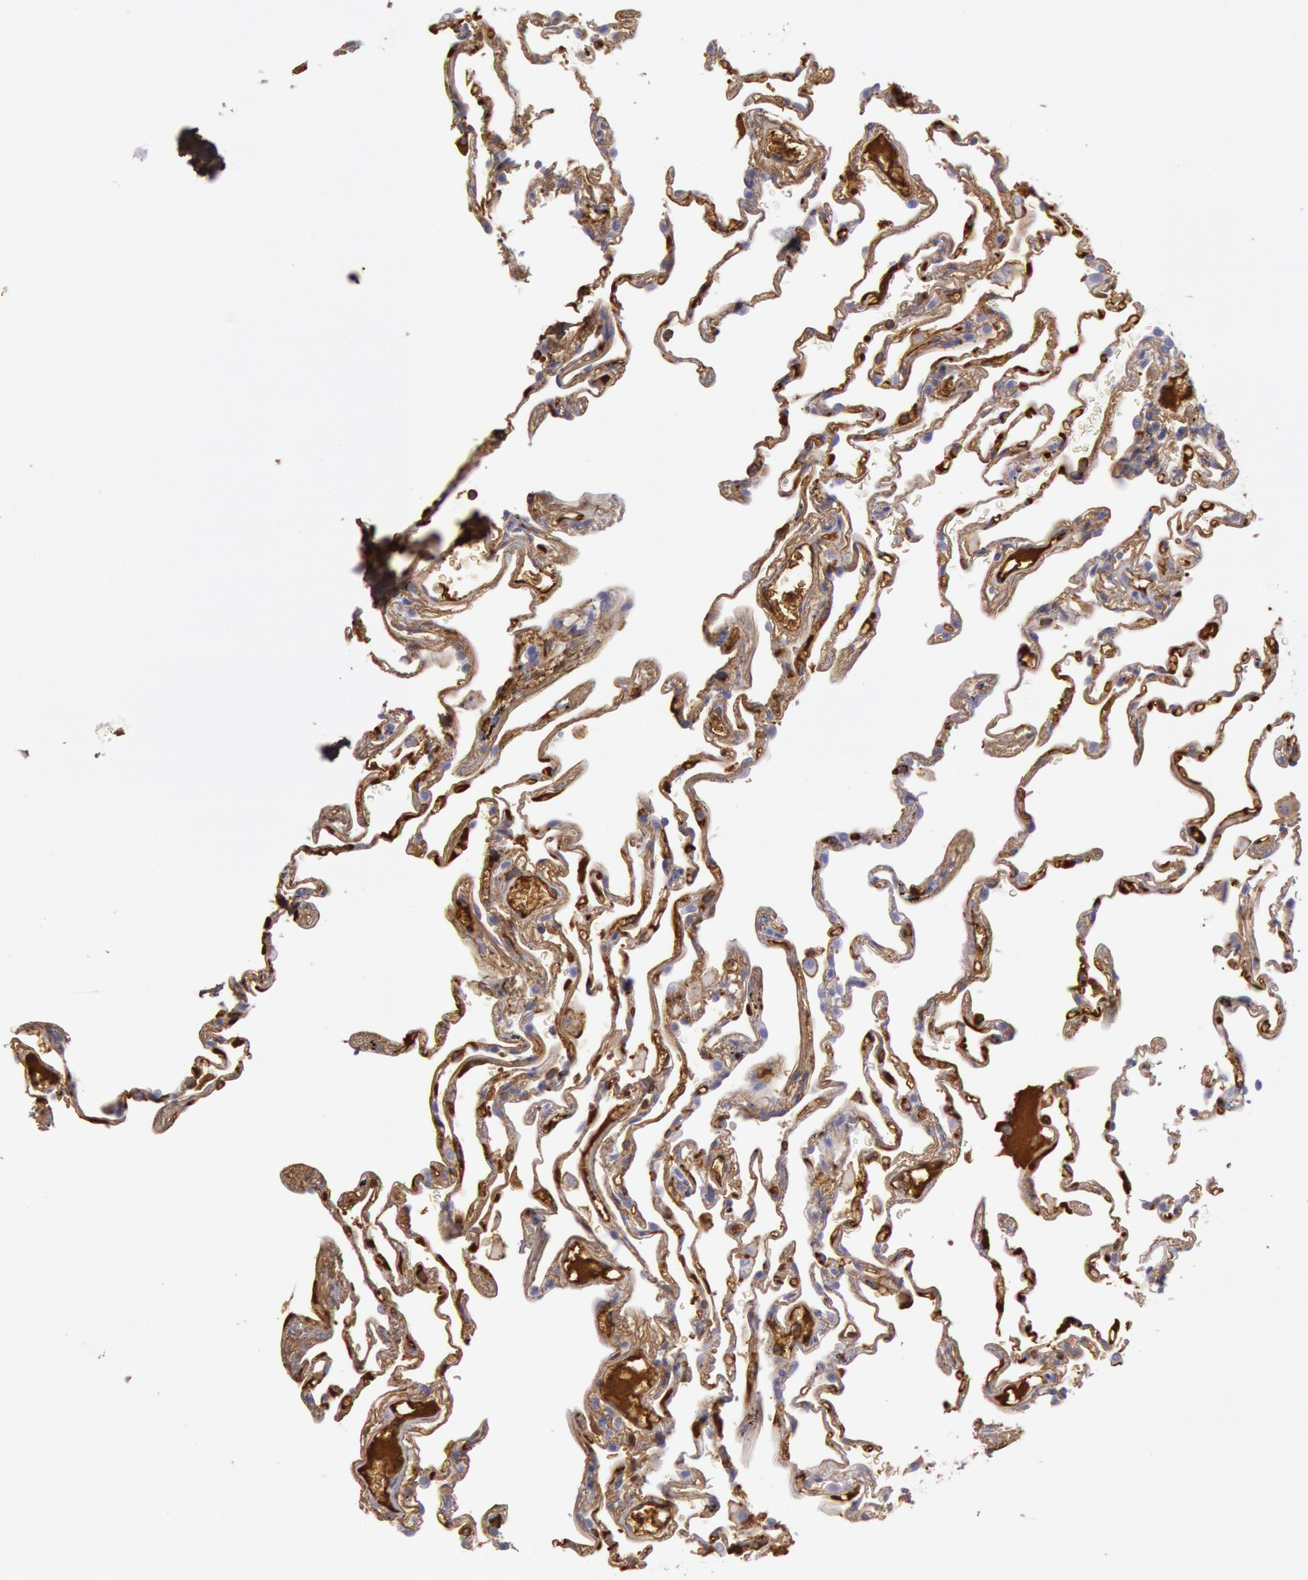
{"staining": {"intensity": "moderate", "quantity": ">75%", "location": "cytoplasmic/membranous"}, "tissue": "lung", "cell_type": "Alveolar cells", "image_type": "normal", "snomed": [{"axis": "morphology", "description": "Normal tissue, NOS"}, {"axis": "morphology", "description": "Inflammation, NOS"}, {"axis": "topography", "description": "Lung"}], "caption": "Protein staining of benign lung exhibits moderate cytoplasmic/membranous staining in about >75% of alveolar cells. (DAB (3,3'-diaminobenzidine) = brown stain, brightfield microscopy at high magnification).", "gene": "IGHG1", "patient": {"sex": "male", "age": 69}}